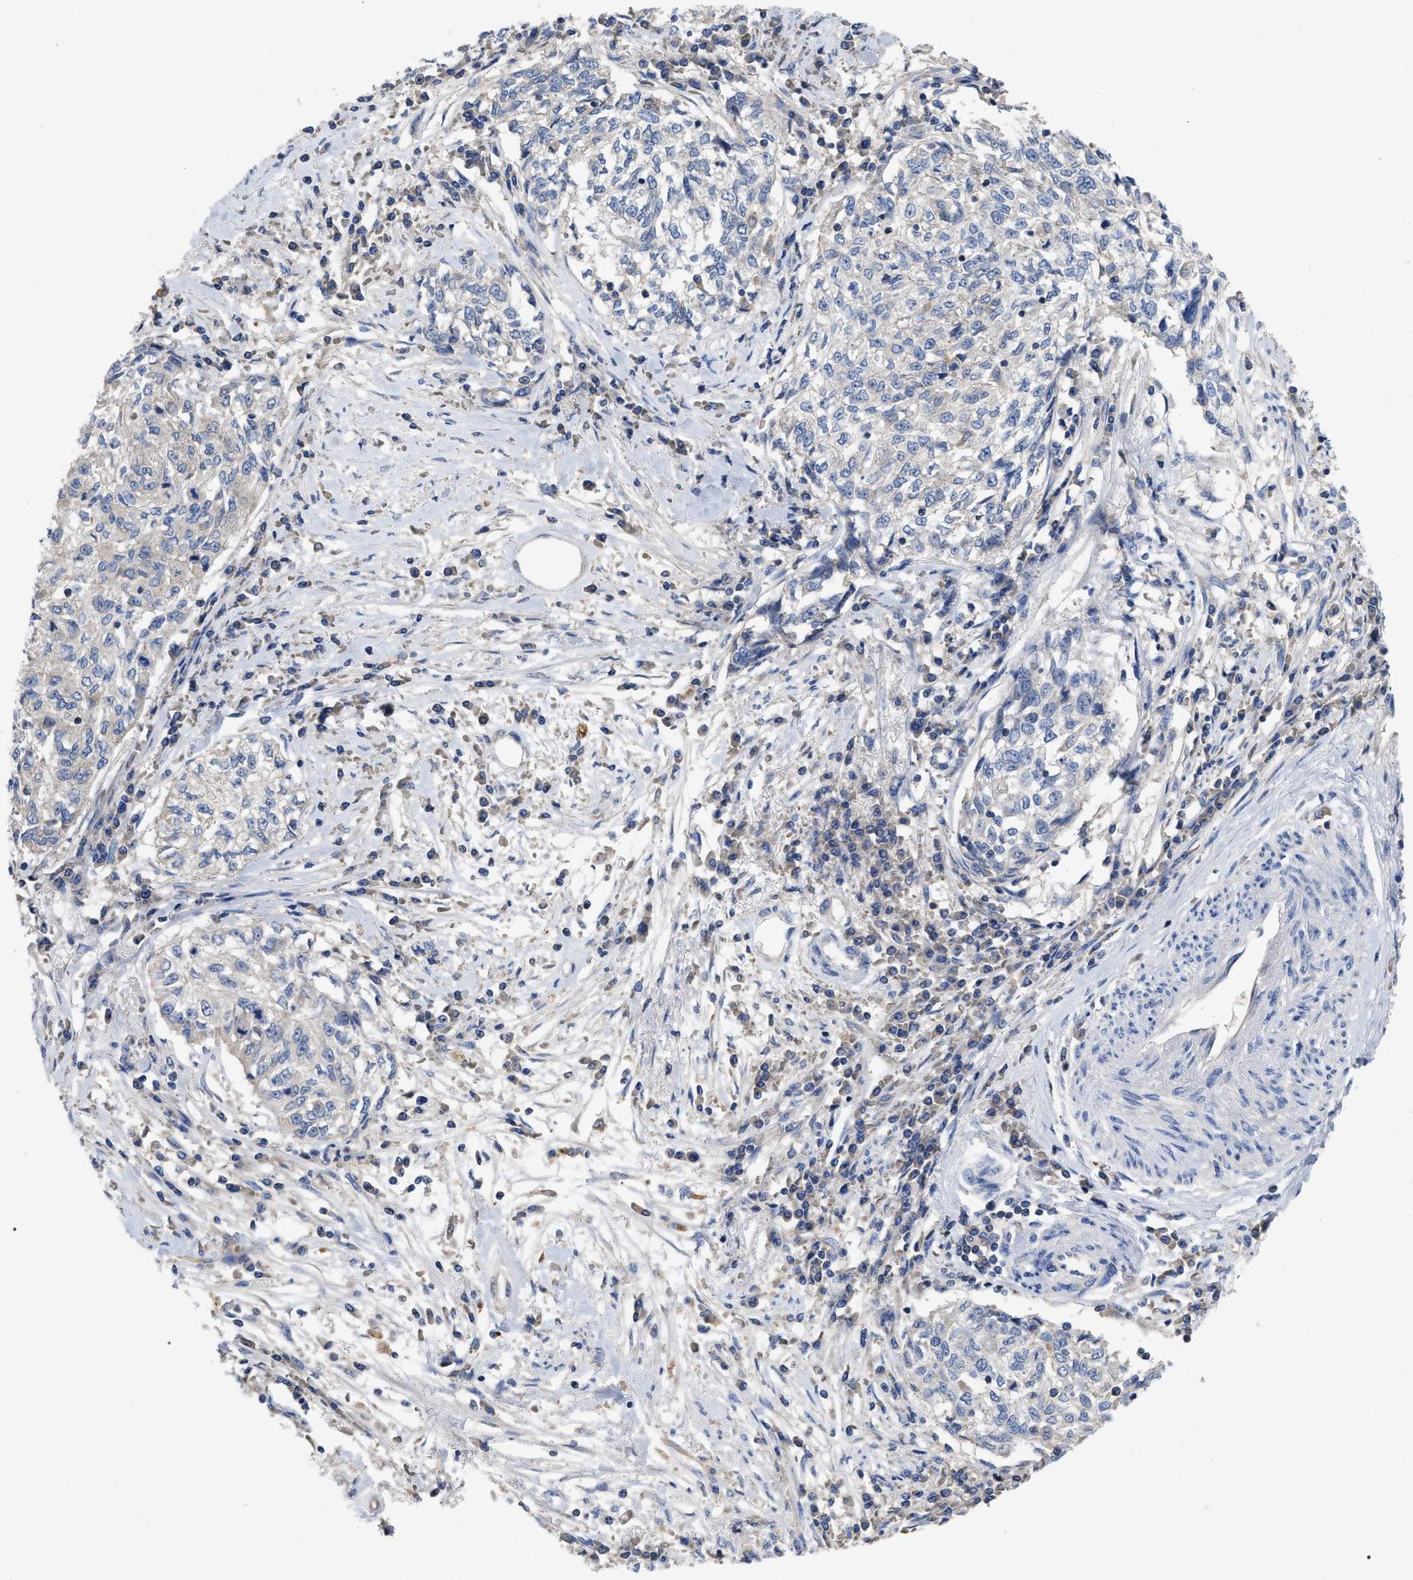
{"staining": {"intensity": "negative", "quantity": "none", "location": "none"}, "tissue": "cervical cancer", "cell_type": "Tumor cells", "image_type": "cancer", "snomed": [{"axis": "morphology", "description": "Squamous cell carcinoma, NOS"}, {"axis": "topography", "description": "Cervix"}], "caption": "IHC of human cervical cancer (squamous cell carcinoma) displays no positivity in tumor cells. Nuclei are stained in blue.", "gene": "RAP1GDS1", "patient": {"sex": "female", "age": 57}}